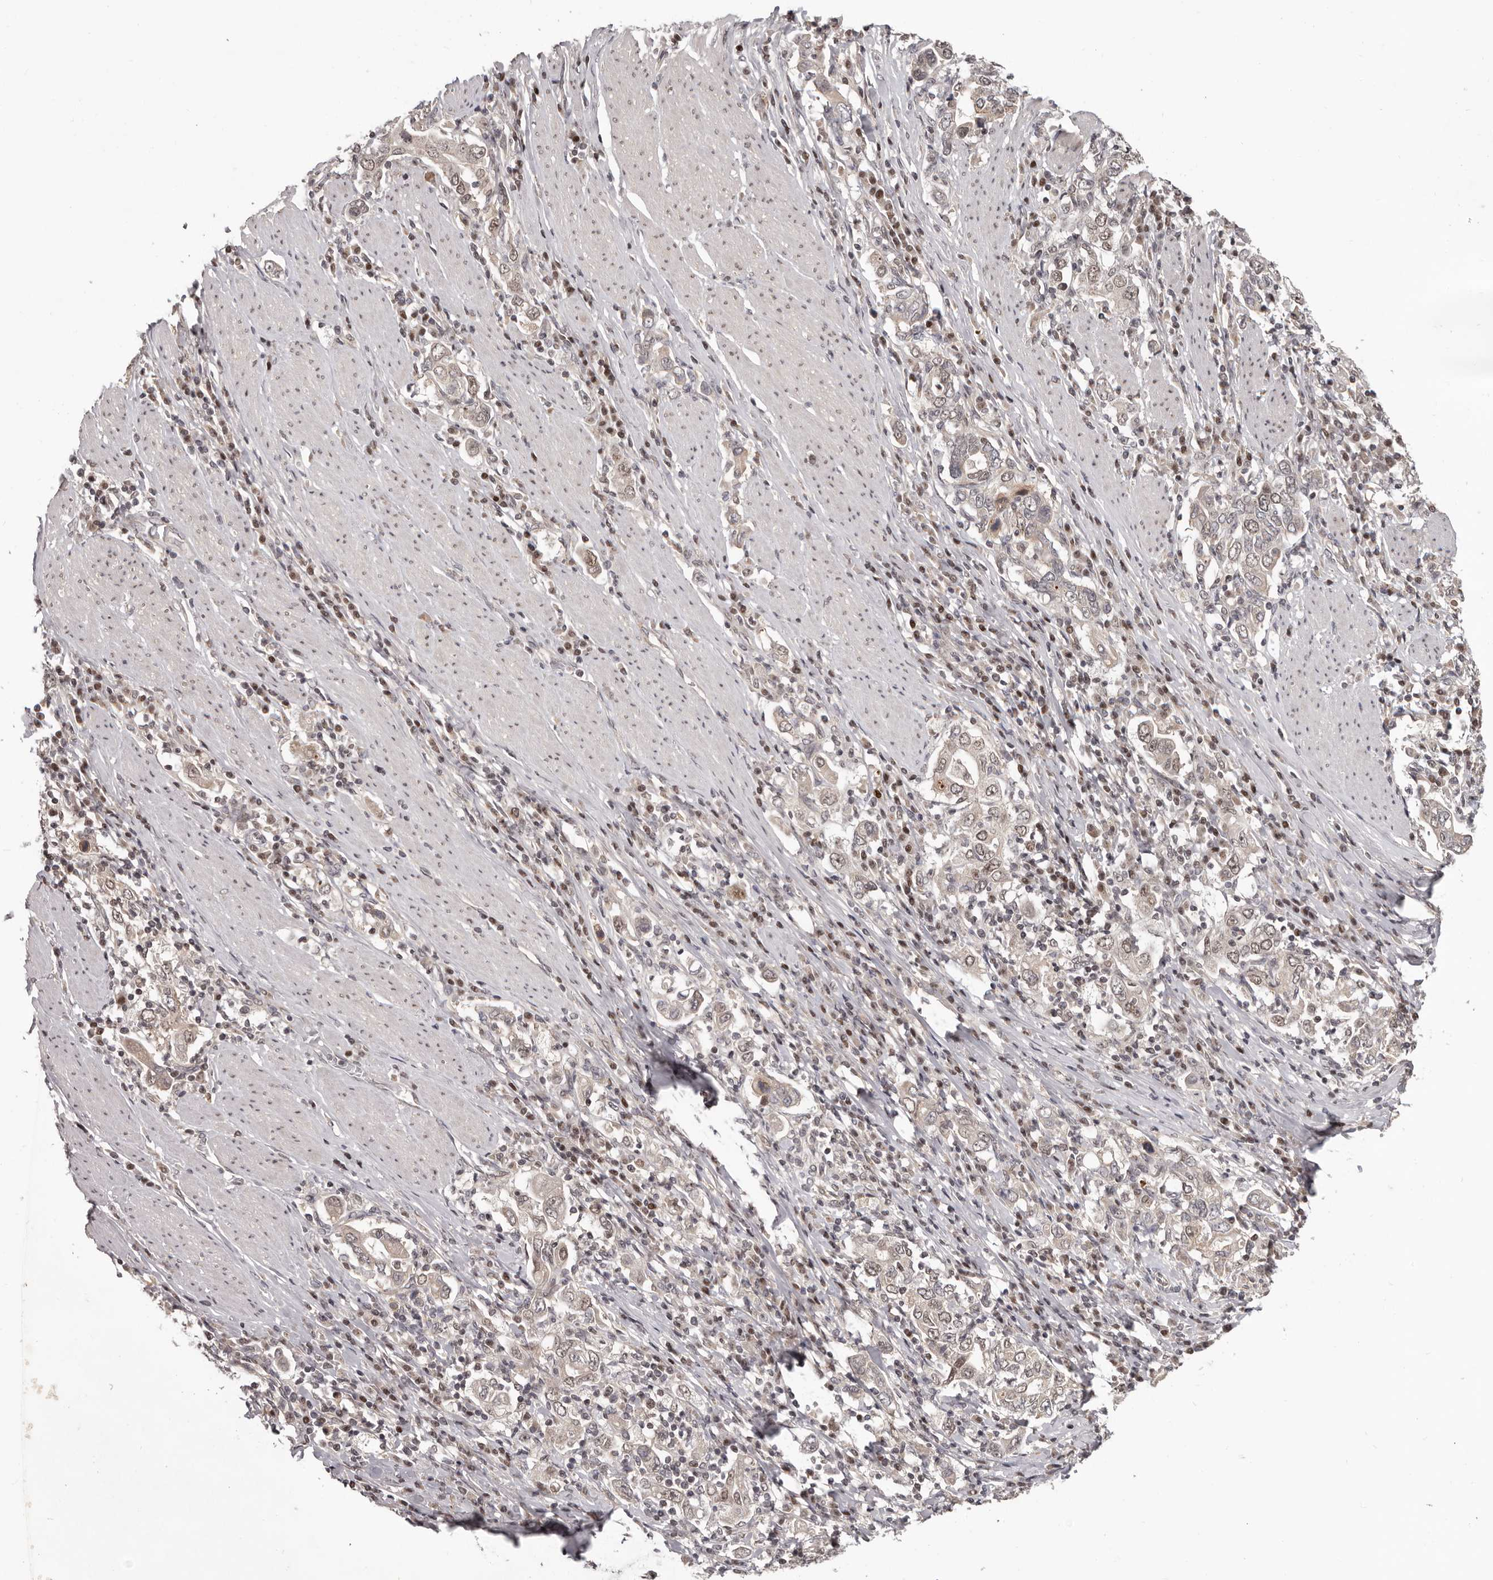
{"staining": {"intensity": "weak", "quantity": "25%-75%", "location": "cytoplasmic/membranous,nuclear"}, "tissue": "stomach cancer", "cell_type": "Tumor cells", "image_type": "cancer", "snomed": [{"axis": "morphology", "description": "Adenocarcinoma, NOS"}, {"axis": "topography", "description": "Stomach, upper"}], "caption": "Adenocarcinoma (stomach) stained with IHC demonstrates weak cytoplasmic/membranous and nuclear expression in about 25%-75% of tumor cells.", "gene": "TBX5", "patient": {"sex": "male", "age": 62}}